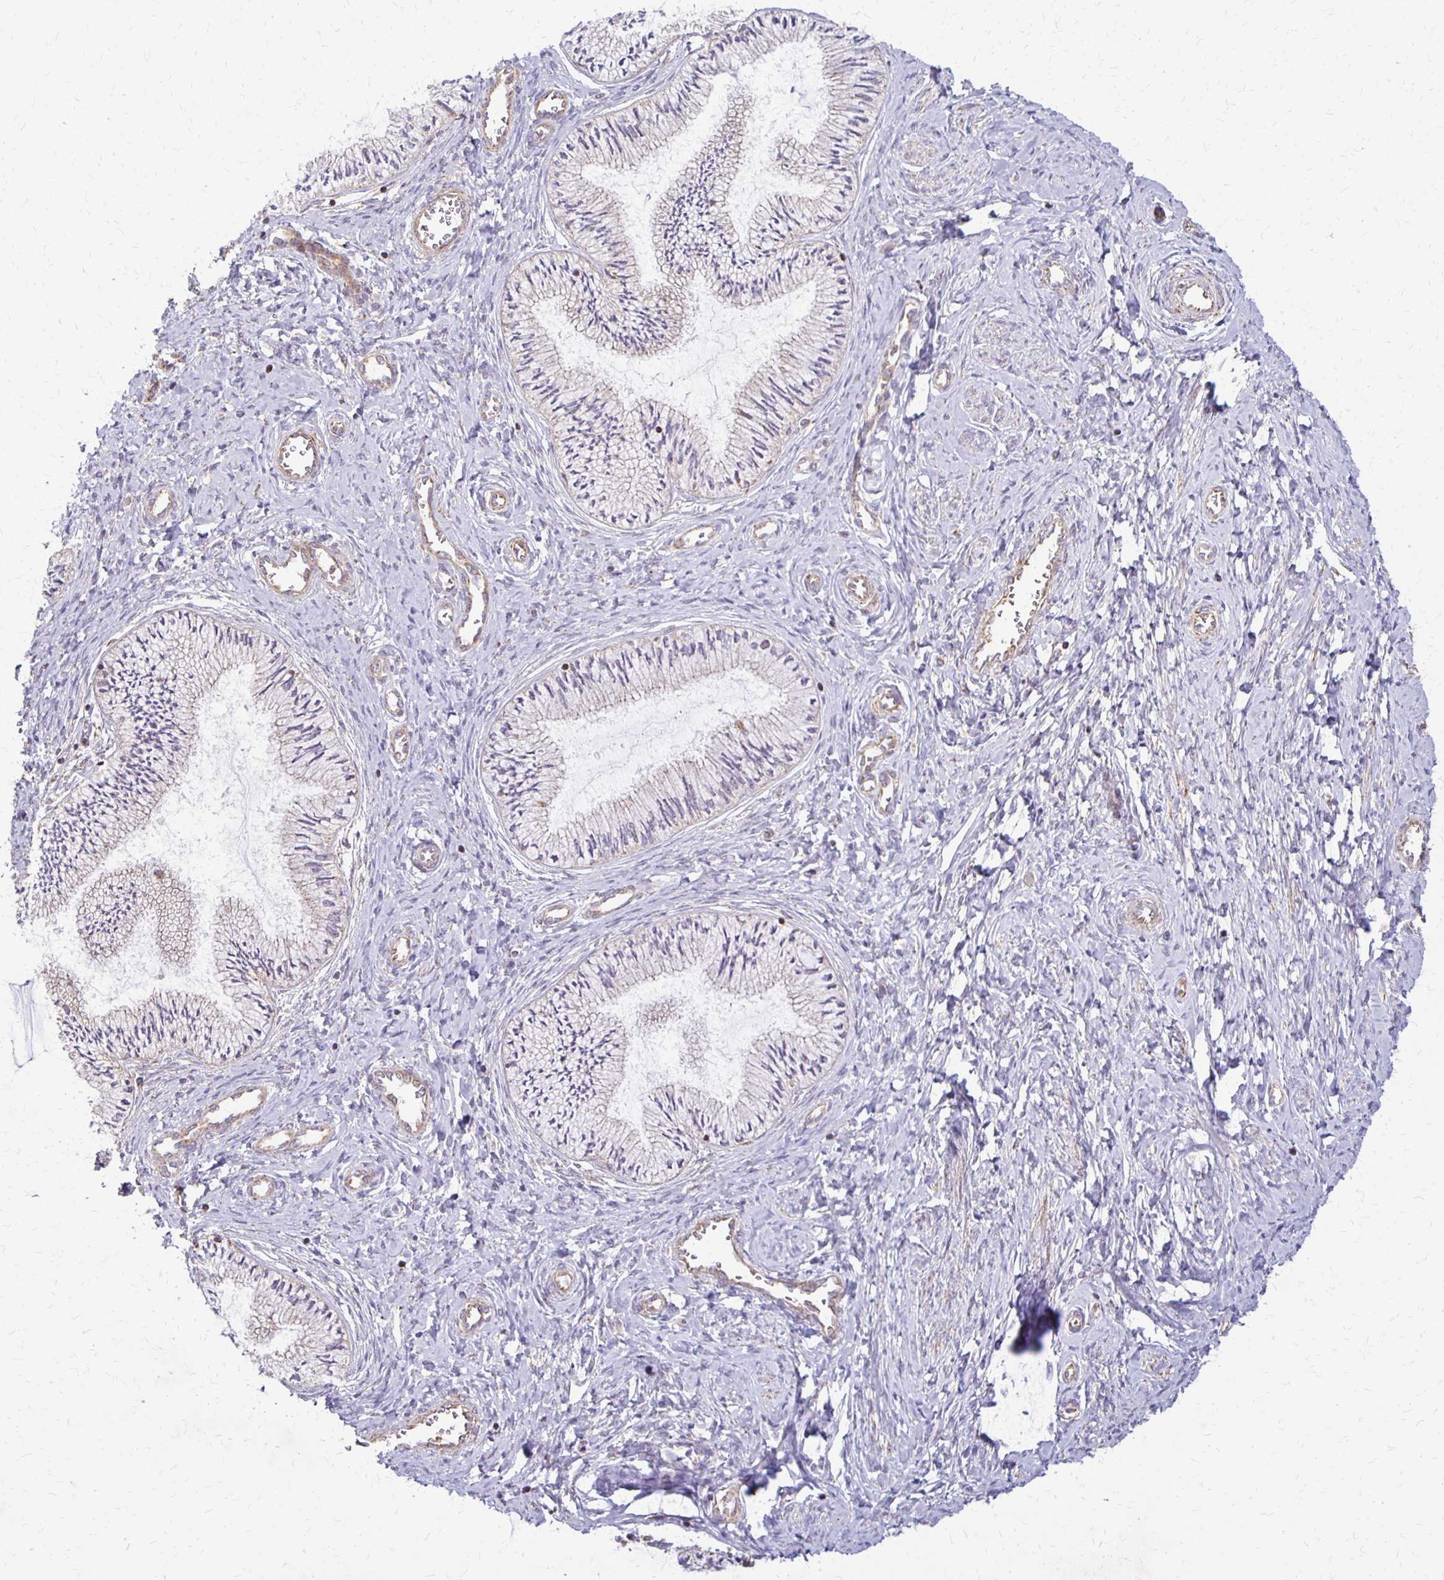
{"staining": {"intensity": "weak", "quantity": "<25%", "location": "cytoplasmic/membranous"}, "tissue": "cervix", "cell_type": "Glandular cells", "image_type": "normal", "snomed": [{"axis": "morphology", "description": "Normal tissue, NOS"}, {"axis": "topography", "description": "Cervix"}], "caption": "Photomicrograph shows no significant protein positivity in glandular cells of normal cervix.", "gene": "EIF4EBP2", "patient": {"sex": "female", "age": 24}}